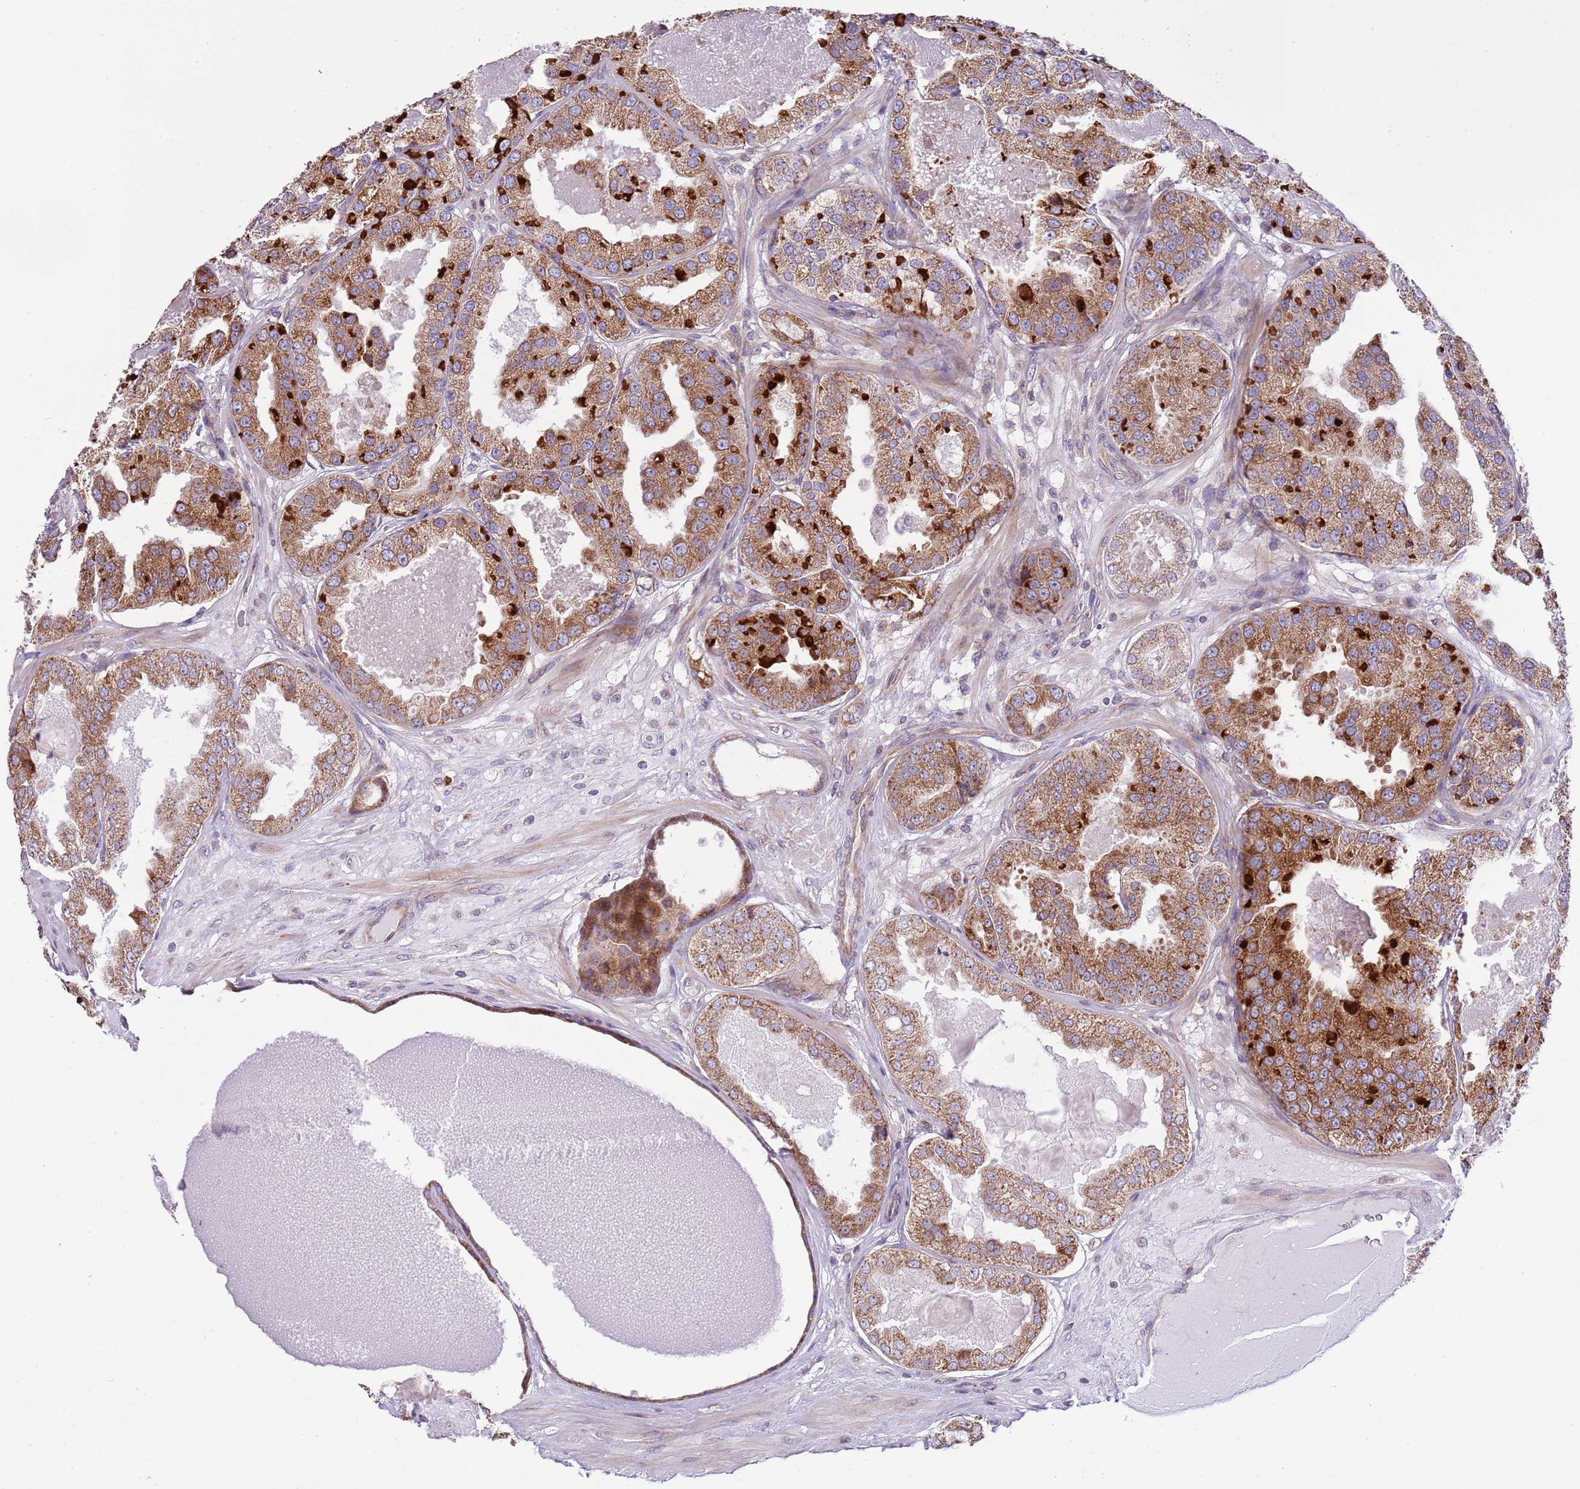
{"staining": {"intensity": "moderate", "quantity": ">75%", "location": "cytoplasmic/membranous"}, "tissue": "prostate cancer", "cell_type": "Tumor cells", "image_type": "cancer", "snomed": [{"axis": "morphology", "description": "Adenocarcinoma, High grade"}, {"axis": "topography", "description": "Prostate"}], "caption": "Brown immunohistochemical staining in human prostate cancer (high-grade adenocarcinoma) demonstrates moderate cytoplasmic/membranous staining in about >75% of tumor cells.", "gene": "DAND5", "patient": {"sex": "male", "age": 63}}